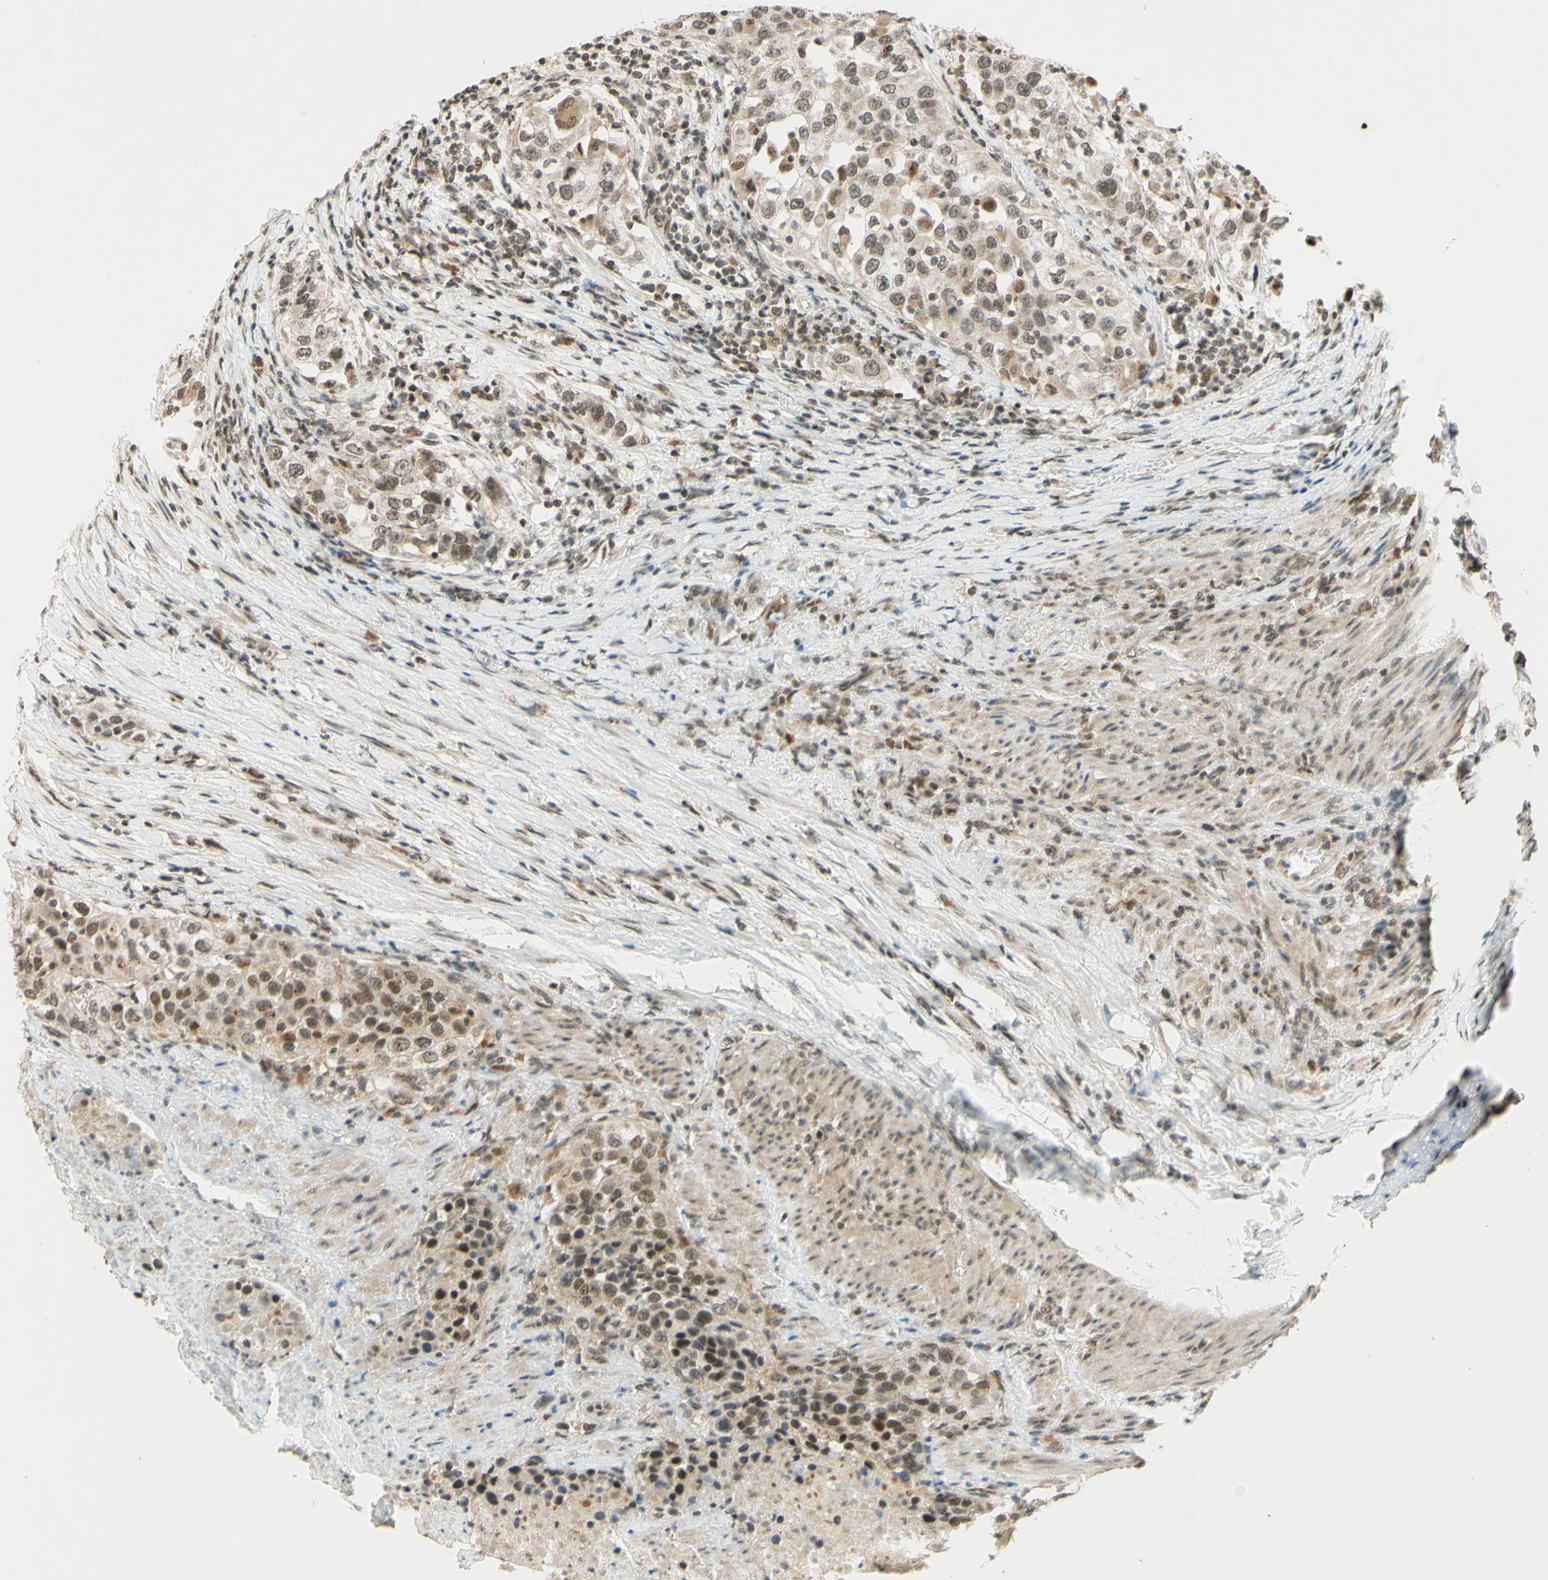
{"staining": {"intensity": "moderate", "quantity": ">75%", "location": "nuclear"}, "tissue": "urothelial cancer", "cell_type": "Tumor cells", "image_type": "cancer", "snomed": [{"axis": "morphology", "description": "Urothelial carcinoma, High grade"}, {"axis": "topography", "description": "Urinary bladder"}], "caption": "Urothelial cancer tissue exhibits moderate nuclear staining in about >75% of tumor cells, visualized by immunohistochemistry. (brown staining indicates protein expression, while blue staining denotes nuclei).", "gene": "SMARCB1", "patient": {"sex": "female", "age": 80}}